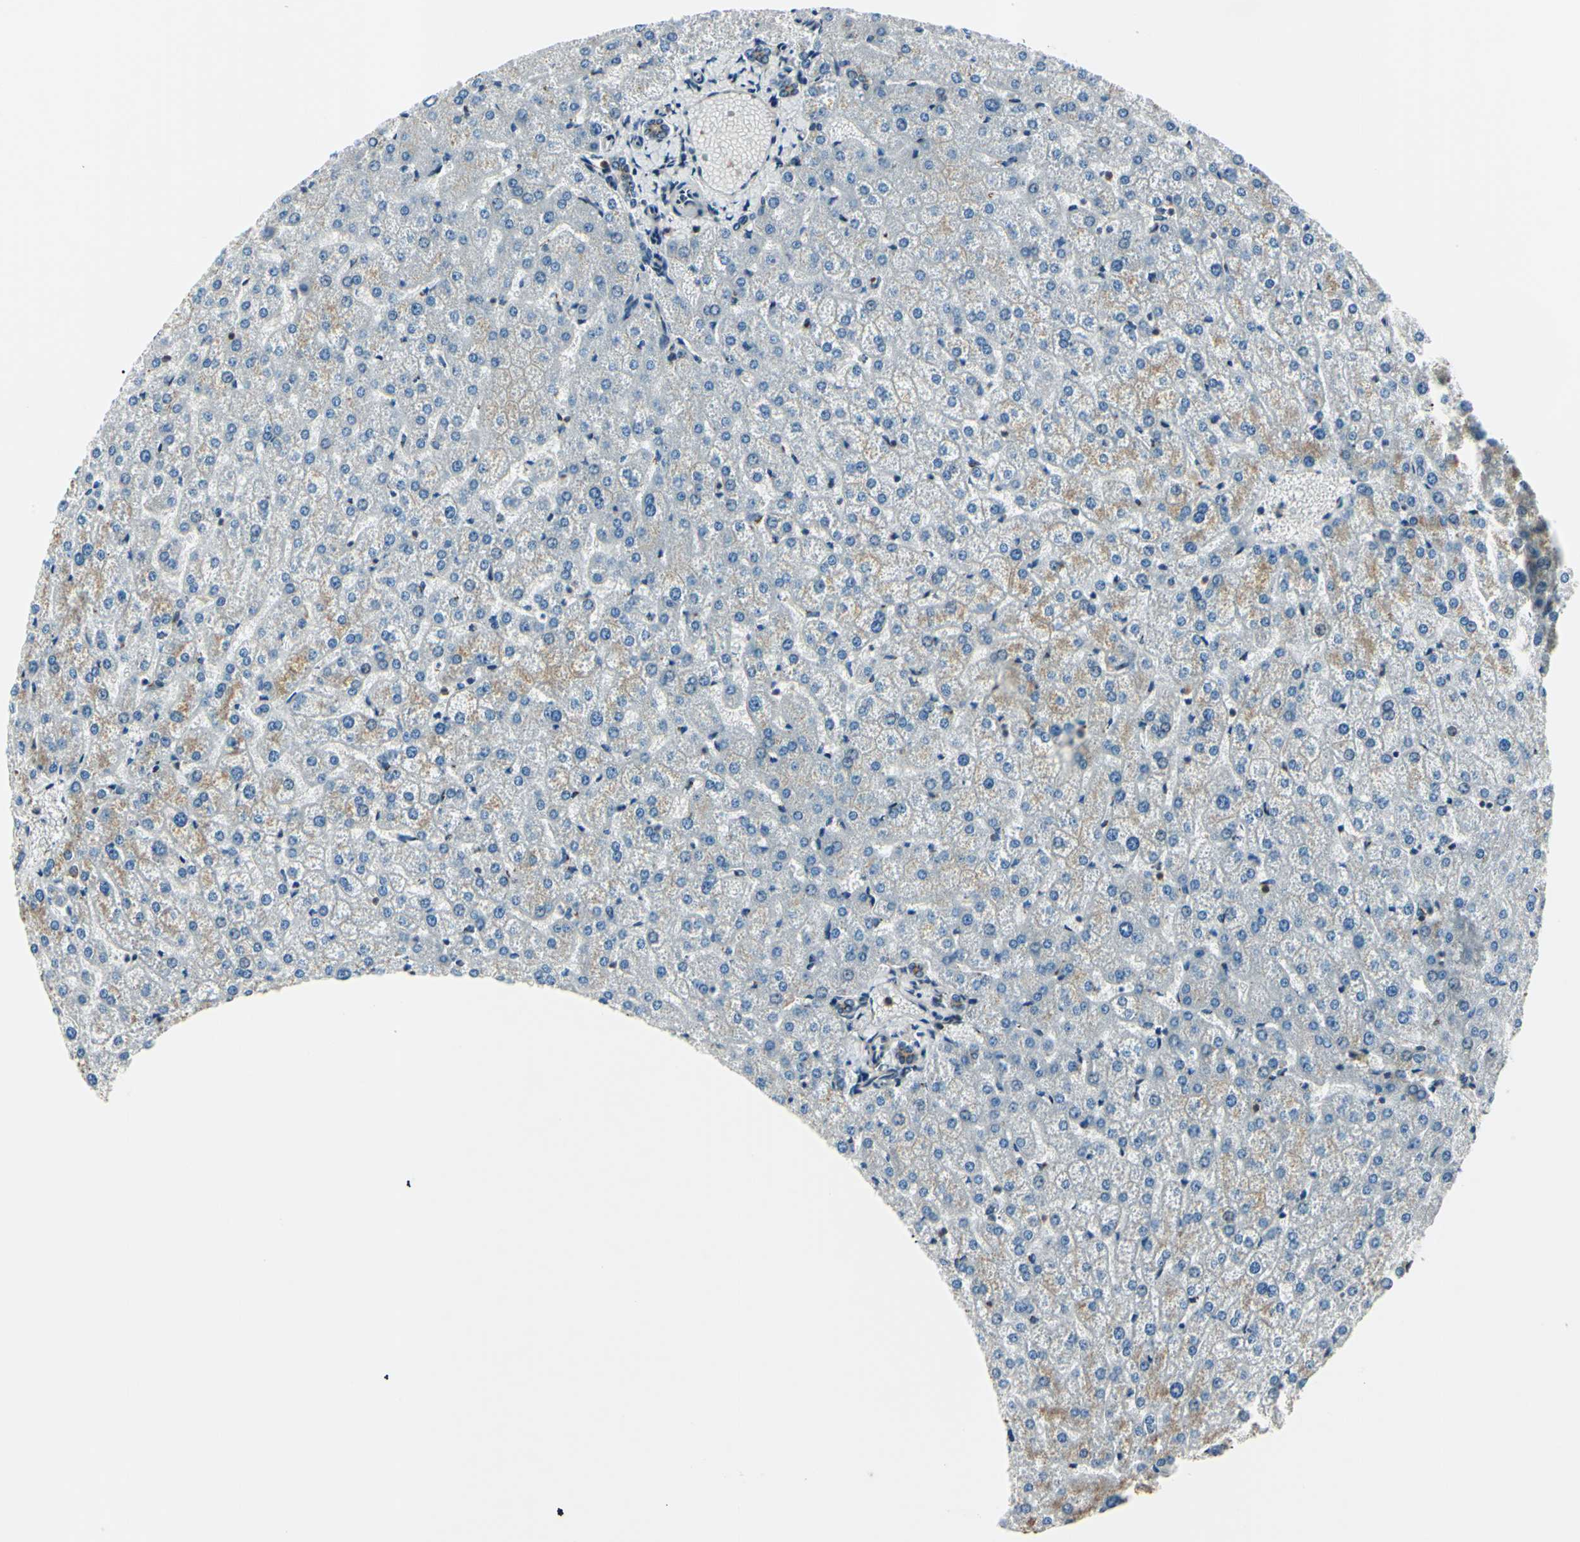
{"staining": {"intensity": "weak", "quantity": "<25%", "location": "cytoplasmic/membranous"}, "tissue": "liver", "cell_type": "Cholangiocytes", "image_type": "normal", "snomed": [{"axis": "morphology", "description": "Normal tissue, NOS"}, {"axis": "topography", "description": "Liver"}], "caption": "Immunohistochemistry (IHC) of benign human liver exhibits no staining in cholangiocytes. Brightfield microscopy of immunohistochemistry (IHC) stained with DAB (brown) and hematoxylin (blue), captured at high magnification.", "gene": "MAPRE1", "patient": {"sex": "female", "age": 32}}